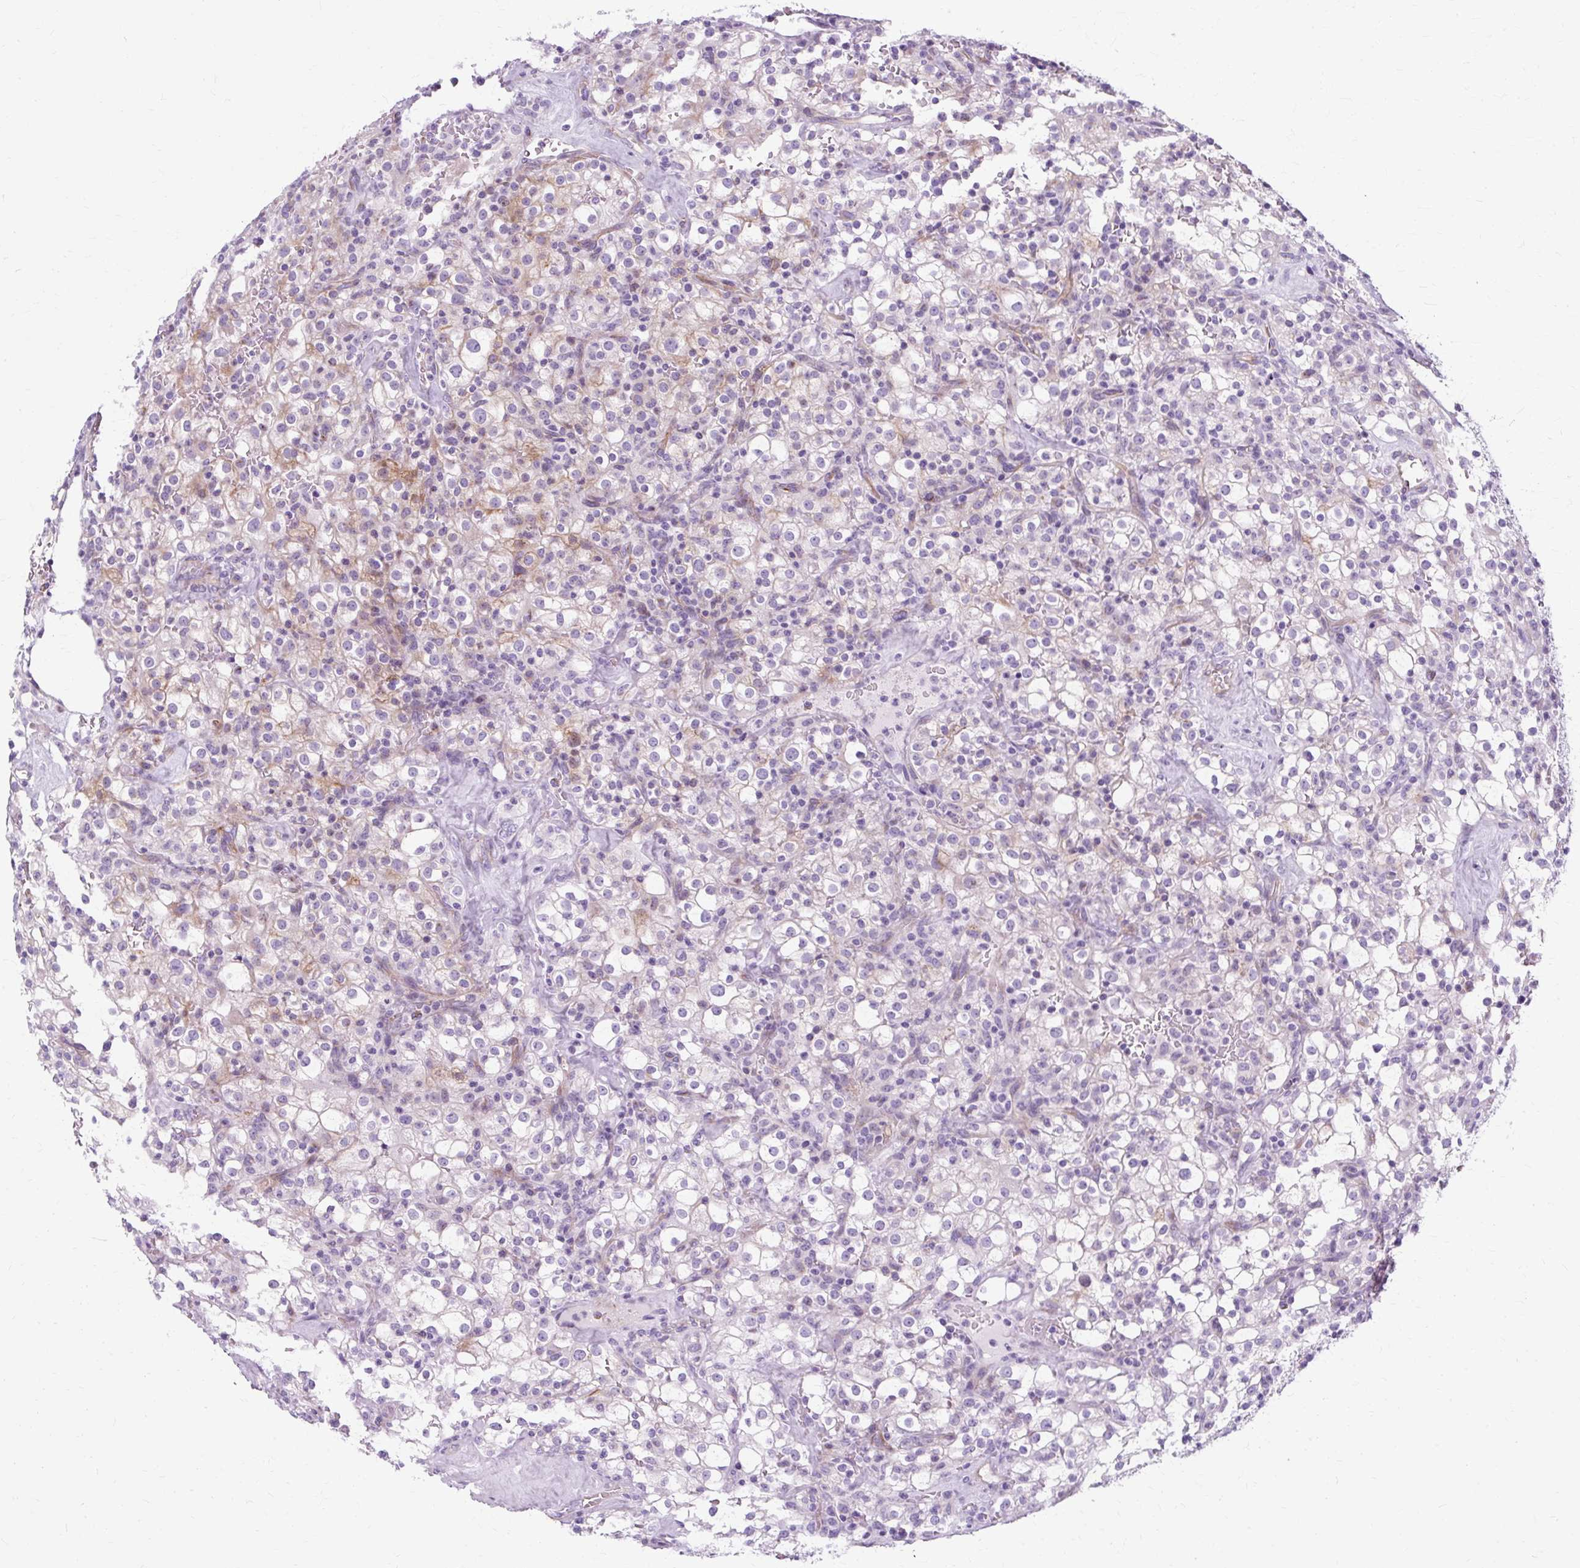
{"staining": {"intensity": "moderate", "quantity": "<25%", "location": "cytoplasmic/membranous"}, "tissue": "renal cancer", "cell_type": "Tumor cells", "image_type": "cancer", "snomed": [{"axis": "morphology", "description": "Adenocarcinoma, NOS"}, {"axis": "topography", "description": "Kidney"}], "caption": "IHC of renal cancer (adenocarcinoma) reveals low levels of moderate cytoplasmic/membranous staining in about <25% of tumor cells.", "gene": "TMEM89", "patient": {"sex": "female", "age": 74}}